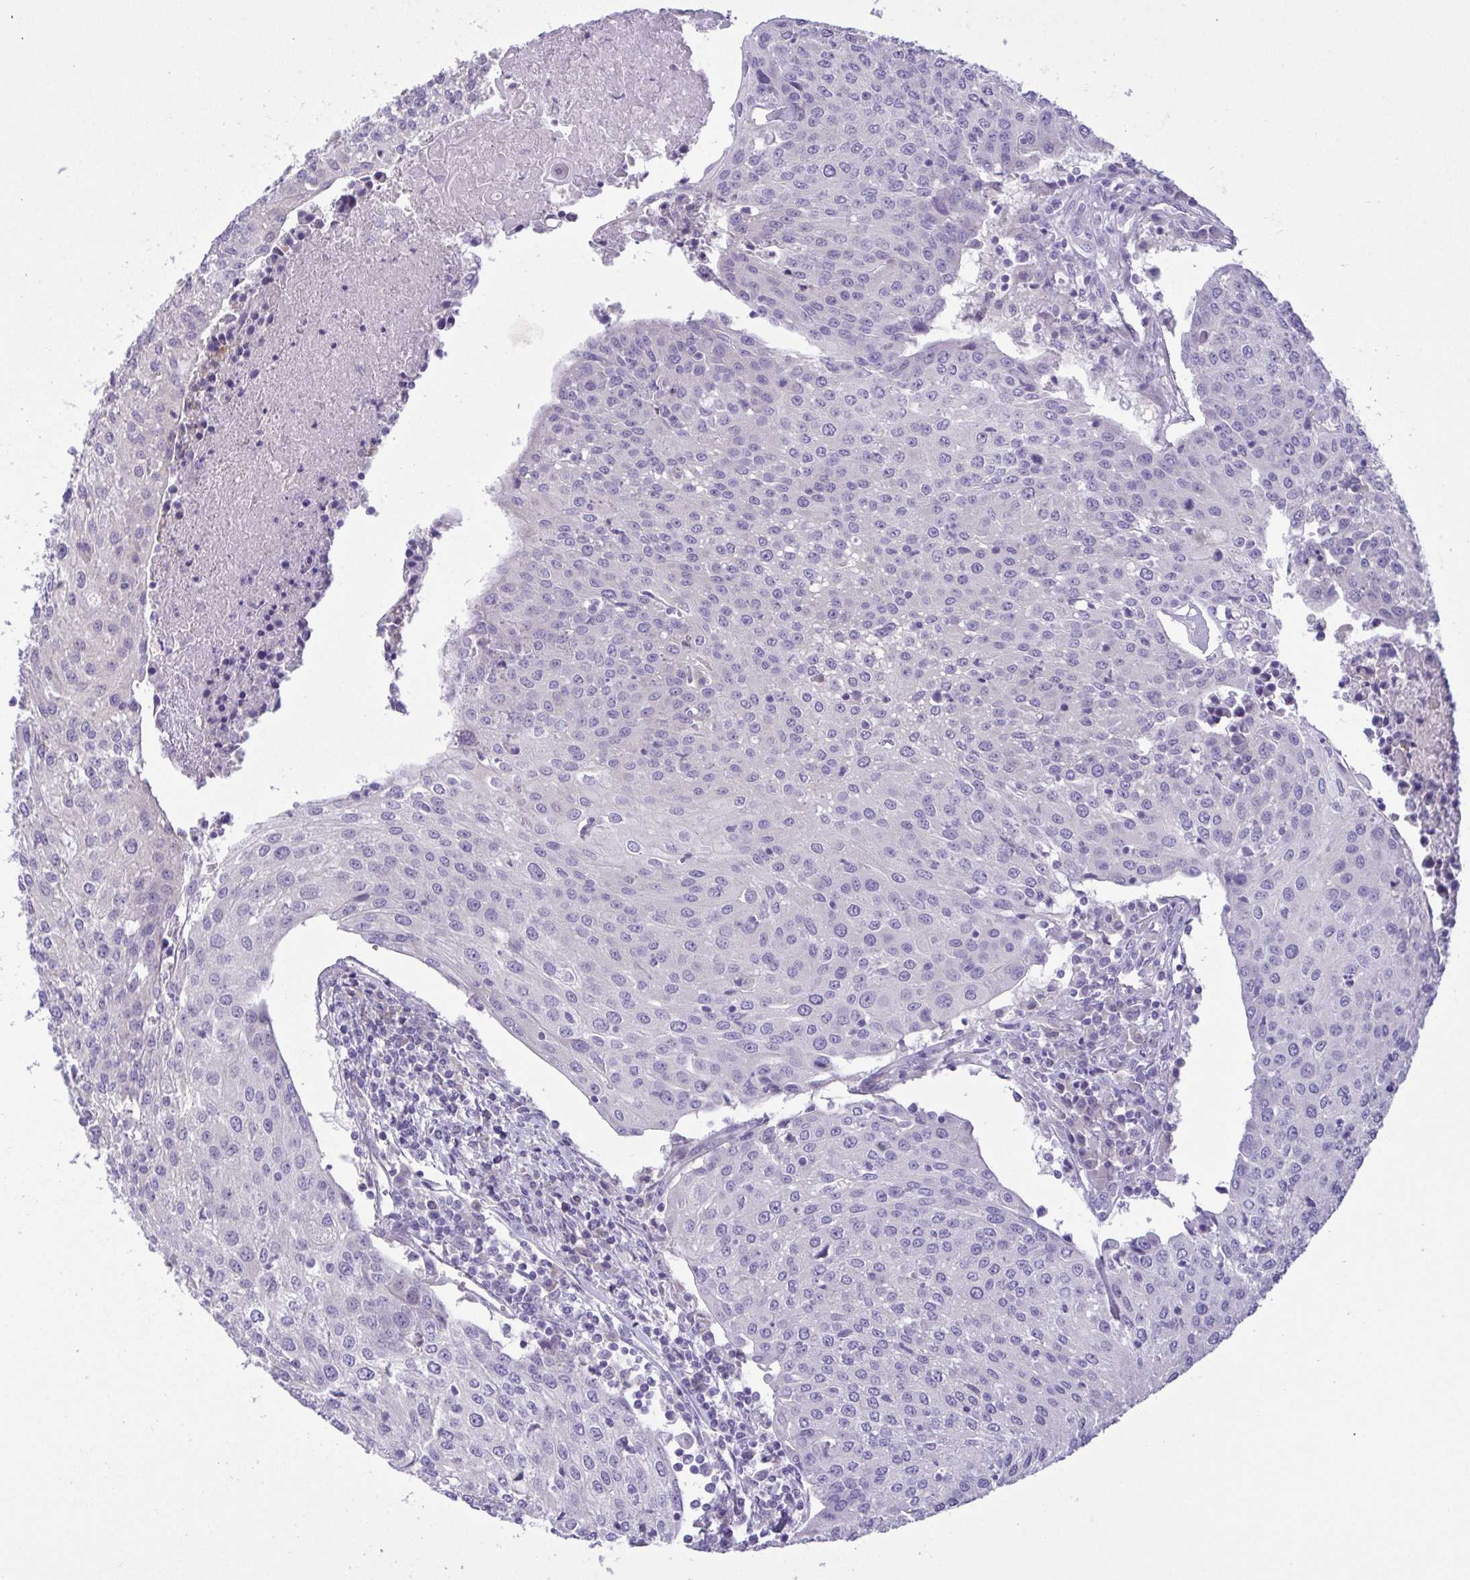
{"staining": {"intensity": "negative", "quantity": "none", "location": "none"}, "tissue": "urothelial cancer", "cell_type": "Tumor cells", "image_type": "cancer", "snomed": [{"axis": "morphology", "description": "Urothelial carcinoma, High grade"}, {"axis": "topography", "description": "Urinary bladder"}], "caption": "There is no significant positivity in tumor cells of urothelial cancer. Nuclei are stained in blue.", "gene": "C4orf33", "patient": {"sex": "female", "age": 85}}